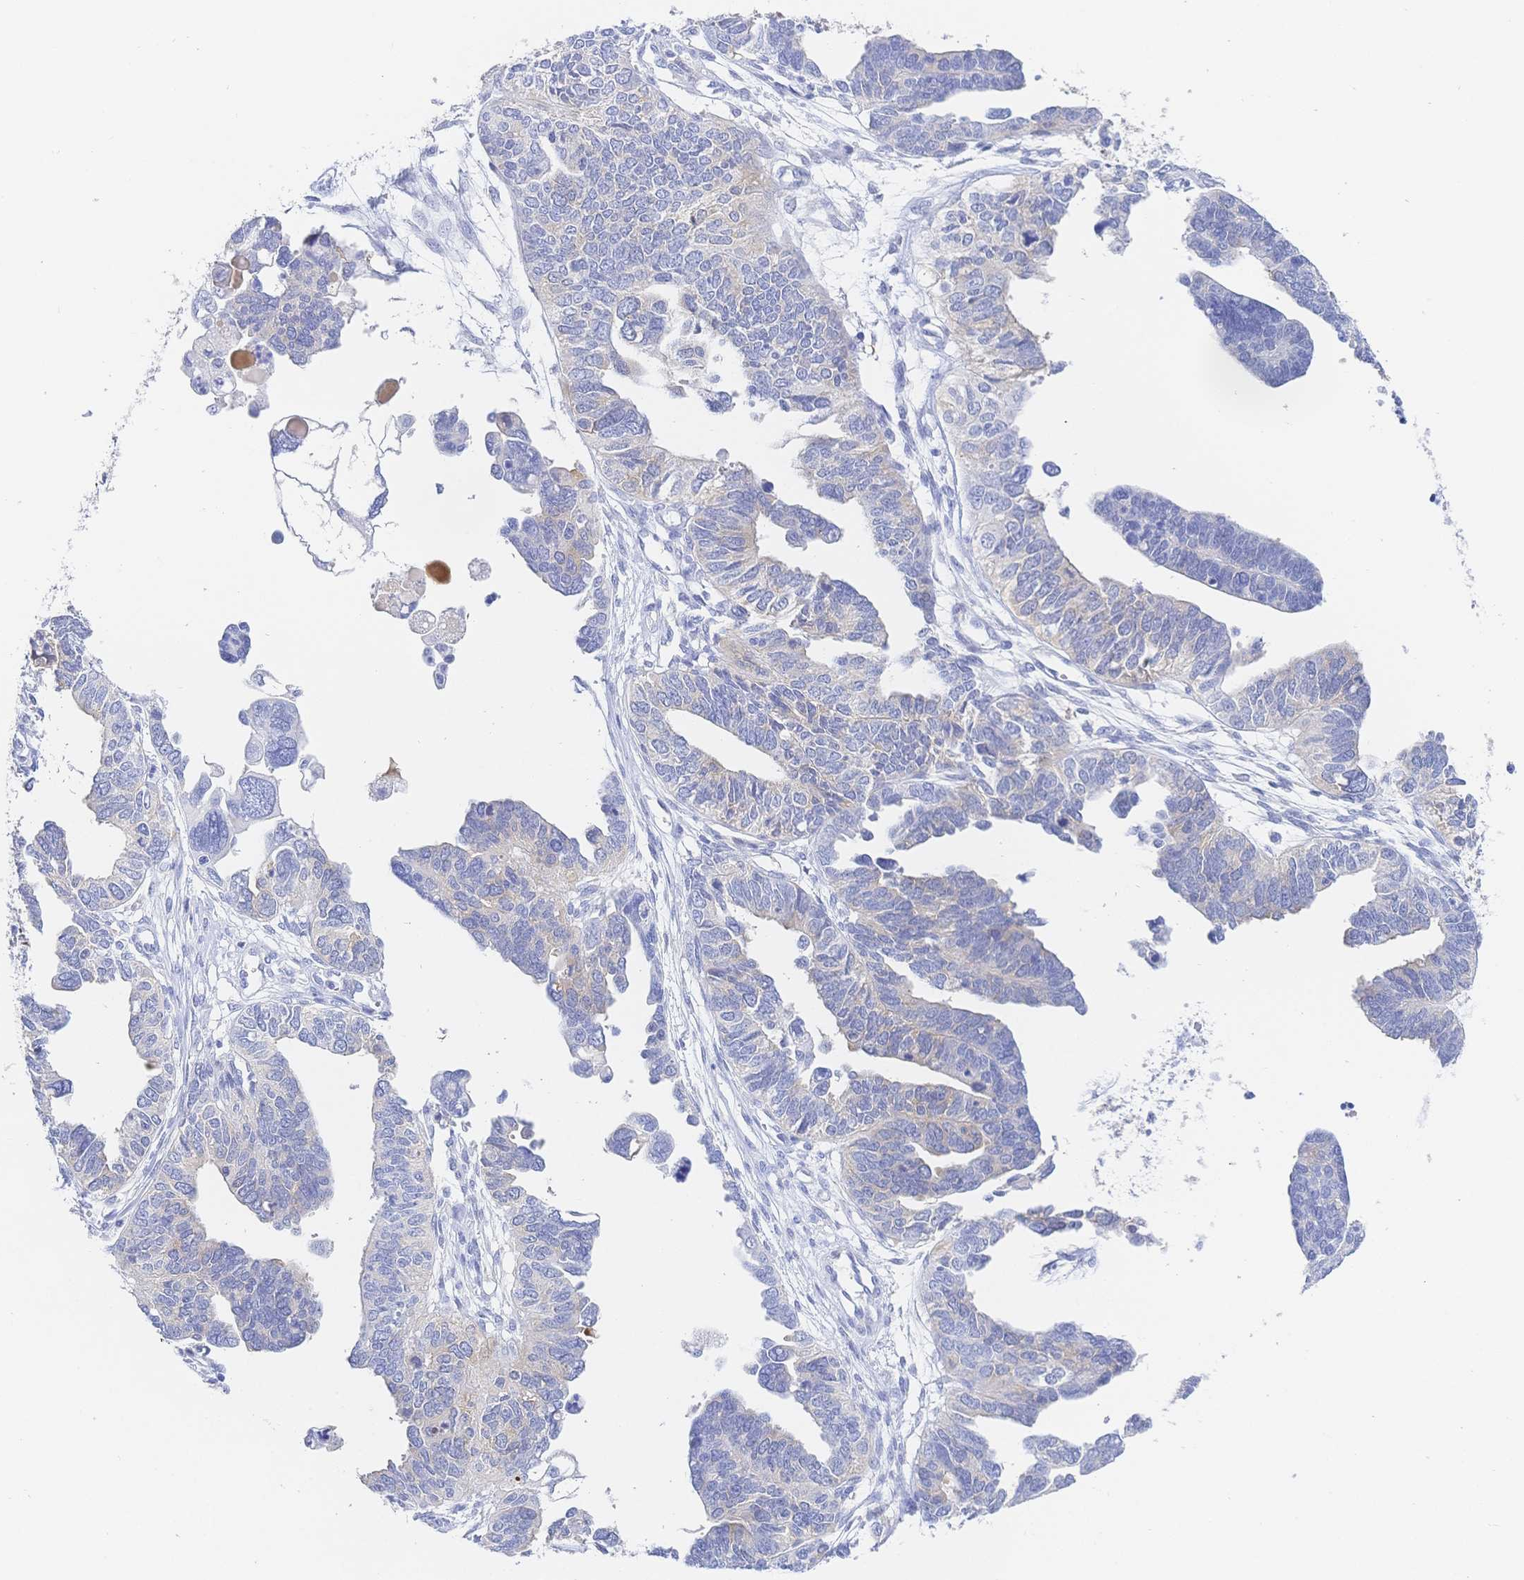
{"staining": {"intensity": "negative", "quantity": "none", "location": "none"}, "tissue": "ovarian cancer", "cell_type": "Tumor cells", "image_type": "cancer", "snomed": [{"axis": "morphology", "description": "Cystadenocarcinoma, serous, NOS"}, {"axis": "topography", "description": "Ovary"}], "caption": "The image demonstrates no staining of tumor cells in ovarian cancer.", "gene": "RRM1", "patient": {"sex": "female", "age": 51}}